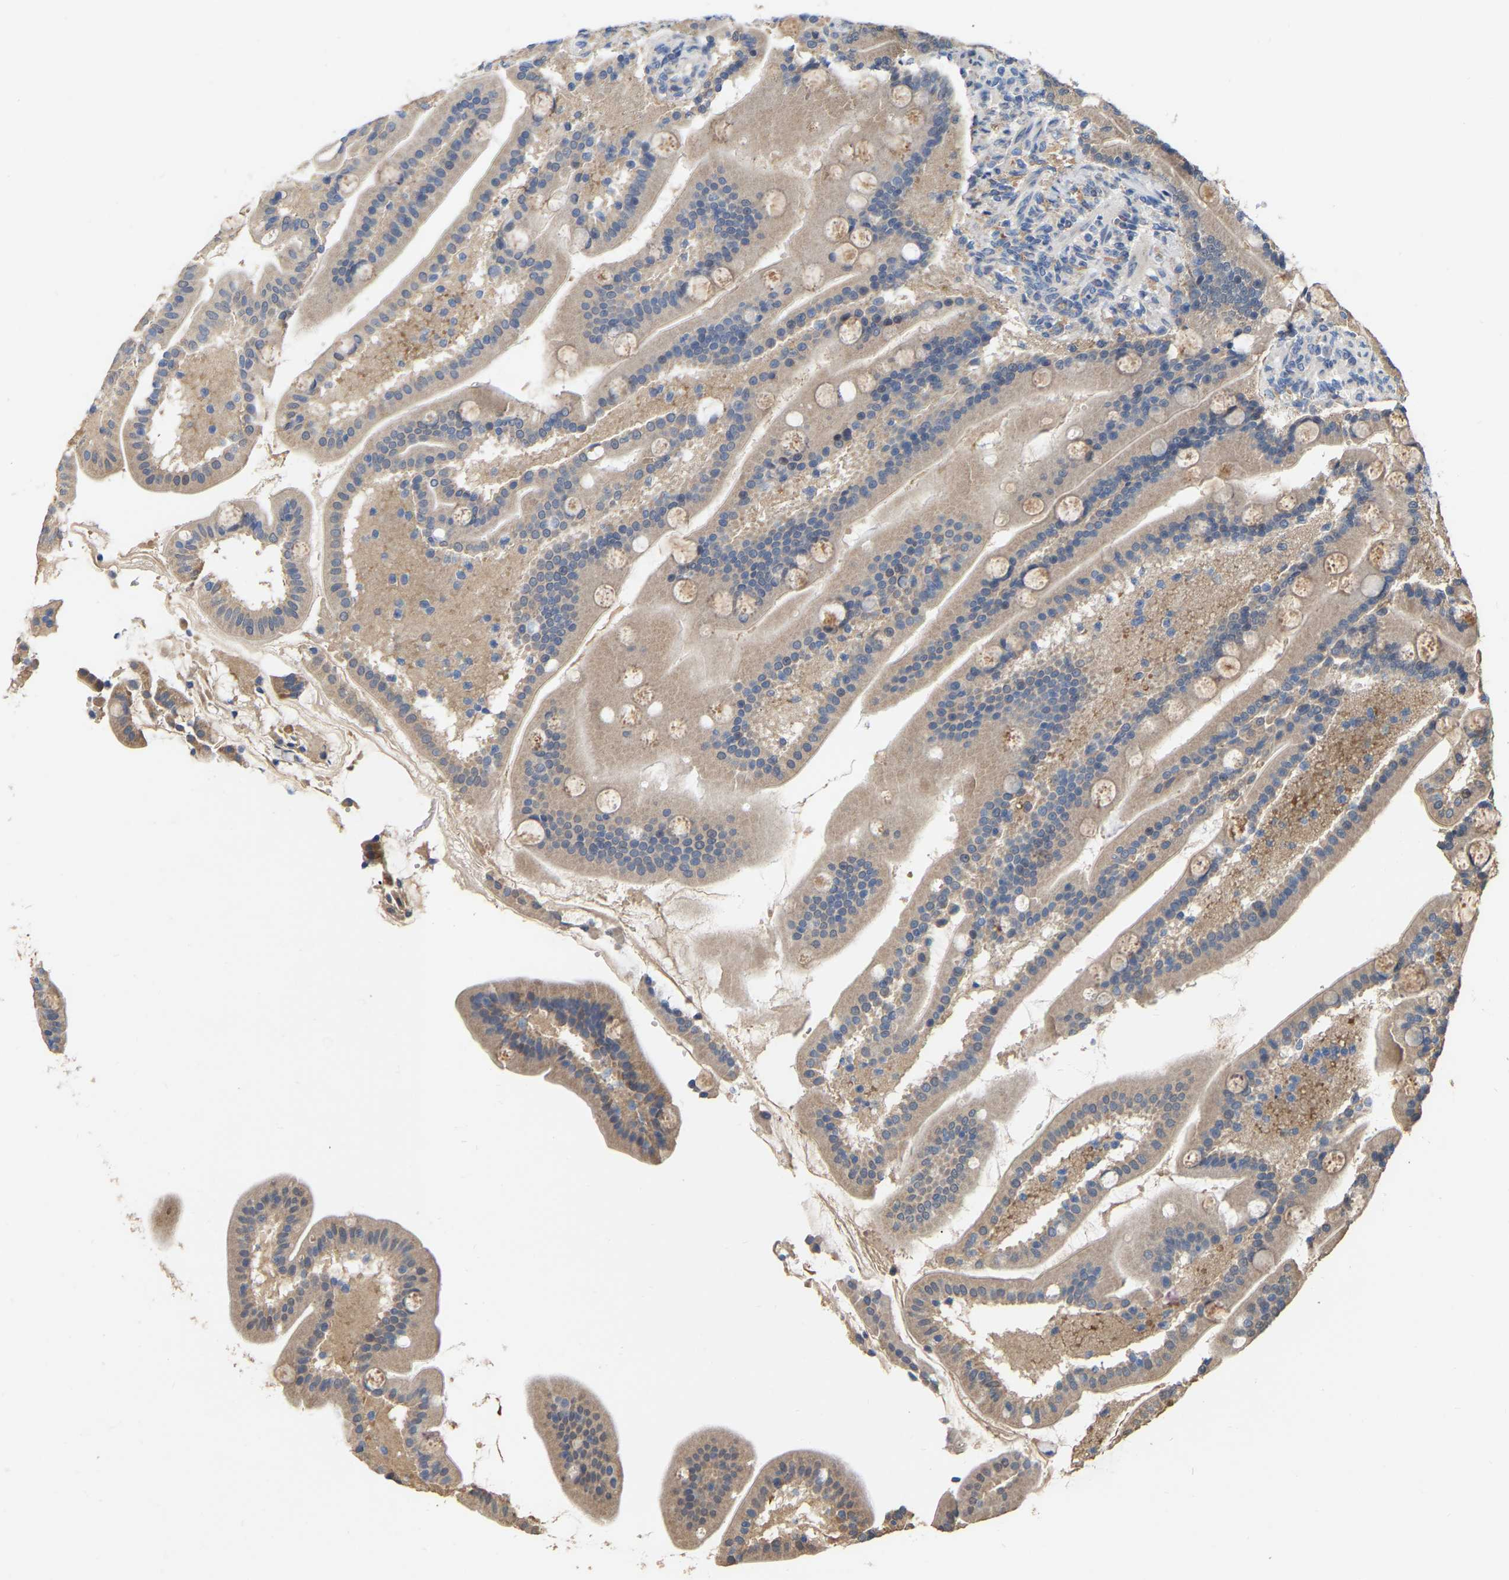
{"staining": {"intensity": "moderate", "quantity": "25%-75%", "location": "cytoplasmic/membranous"}, "tissue": "duodenum", "cell_type": "Glandular cells", "image_type": "normal", "snomed": [{"axis": "morphology", "description": "Normal tissue, NOS"}, {"axis": "topography", "description": "Duodenum"}], "caption": "Duodenum stained for a protein exhibits moderate cytoplasmic/membranous positivity in glandular cells. Ihc stains the protein in brown and the nuclei are stained blue.", "gene": "SSH1", "patient": {"sex": "male", "age": 54}}